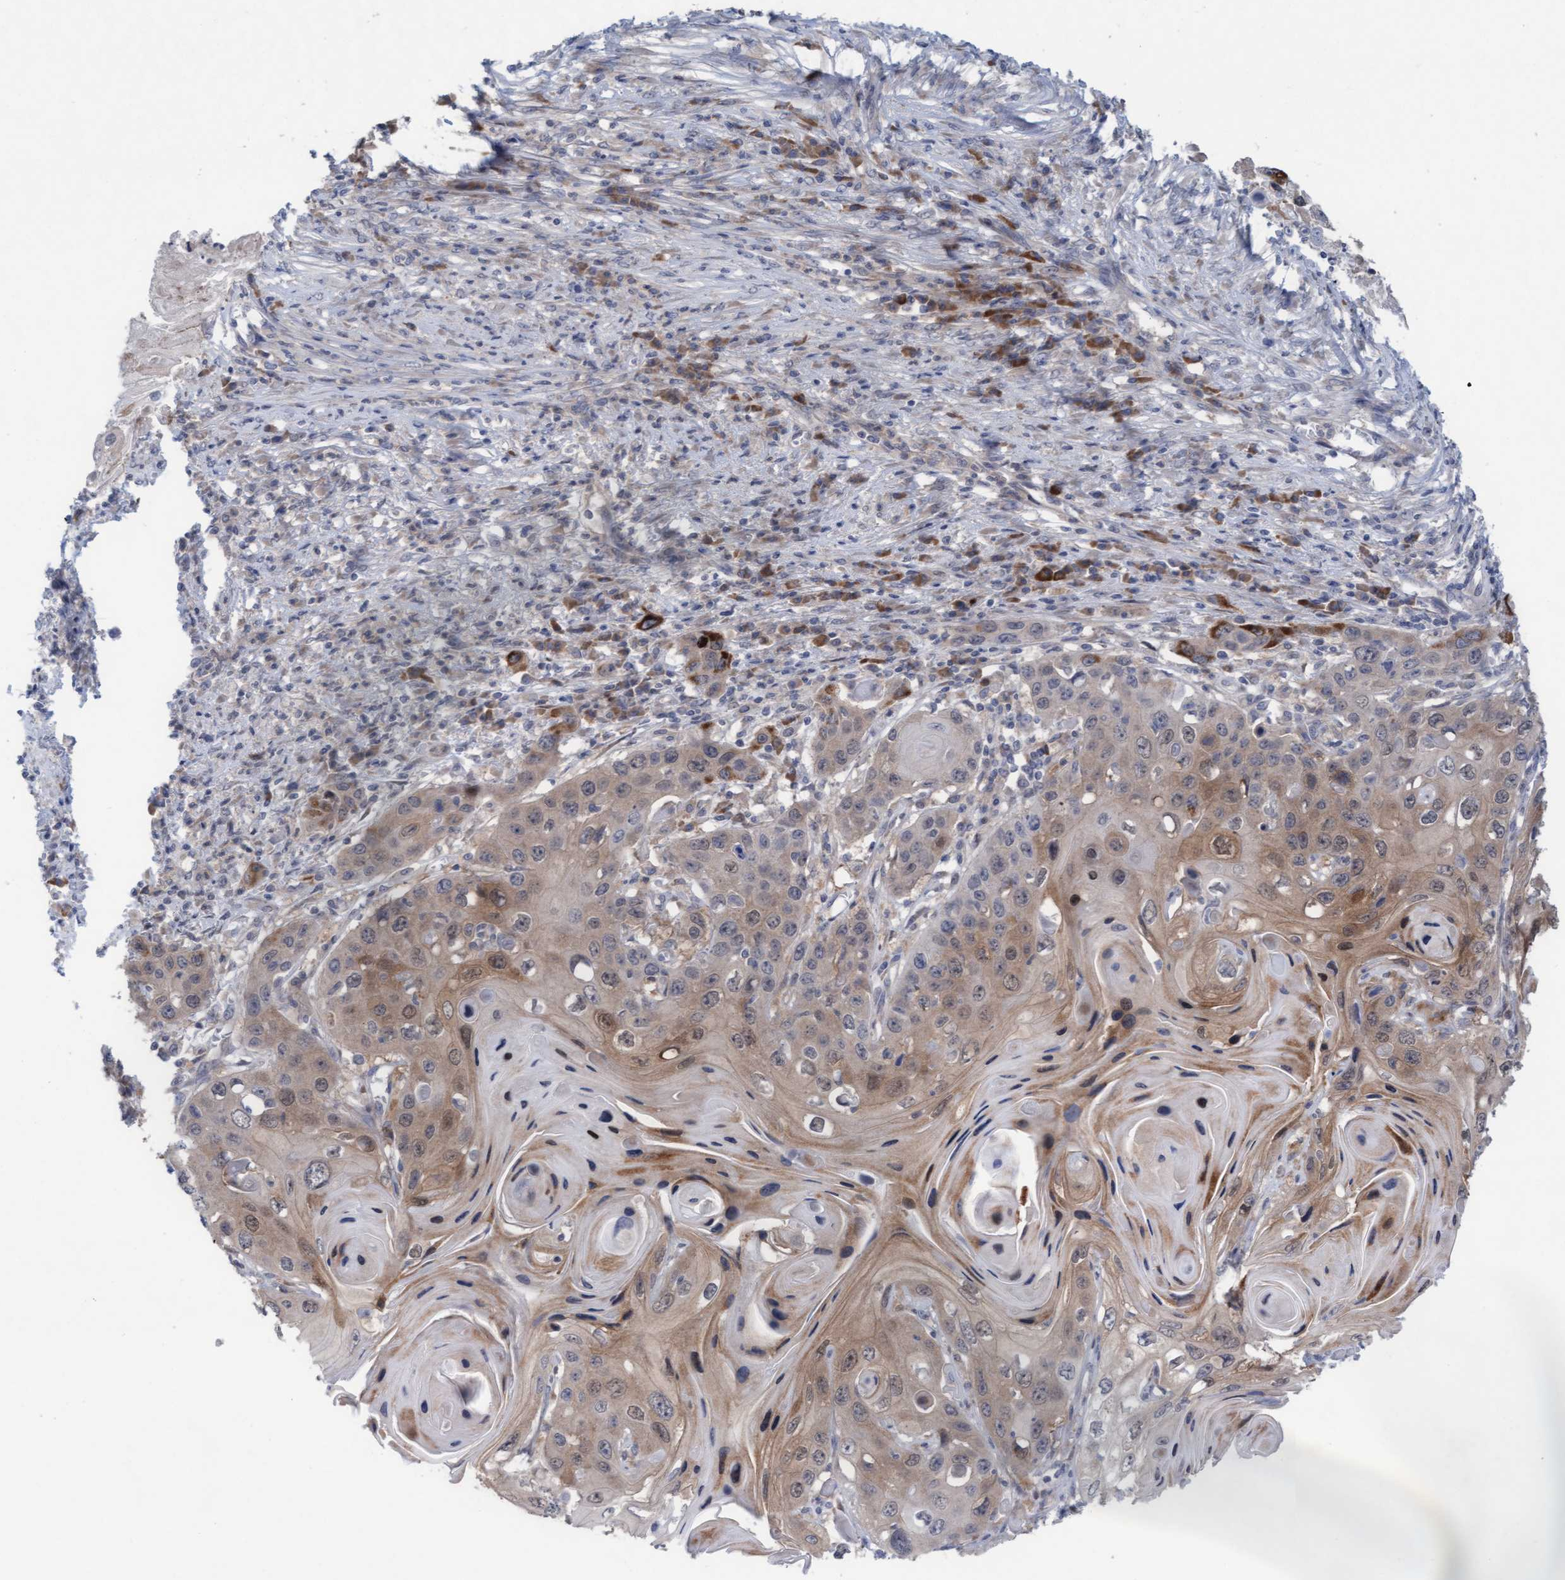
{"staining": {"intensity": "moderate", "quantity": ">75%", "location": "cytoplasmic/membranous"}, "tissue": "skin cancer", "cell_type": "Tumor cells", "image_type": "cancer", "snomed": [{"axis": "morphology", "description": "Squamous cell carcinoma, NOS"}, {"axis": "topography", "description": "Skin"}], "caption": "High-magnification brightfield microscopy of skin cancer stained with DAB (3,3'-diaminobenzidine) (brown) and counterstained with hematoxylin (blue). tumor cells exhibit moderate cytoplasmic/membranous expression is identified in approximately>75% of cells.", "gene": "PLCD1", "patient": {"sex": "male", "age": 55}}